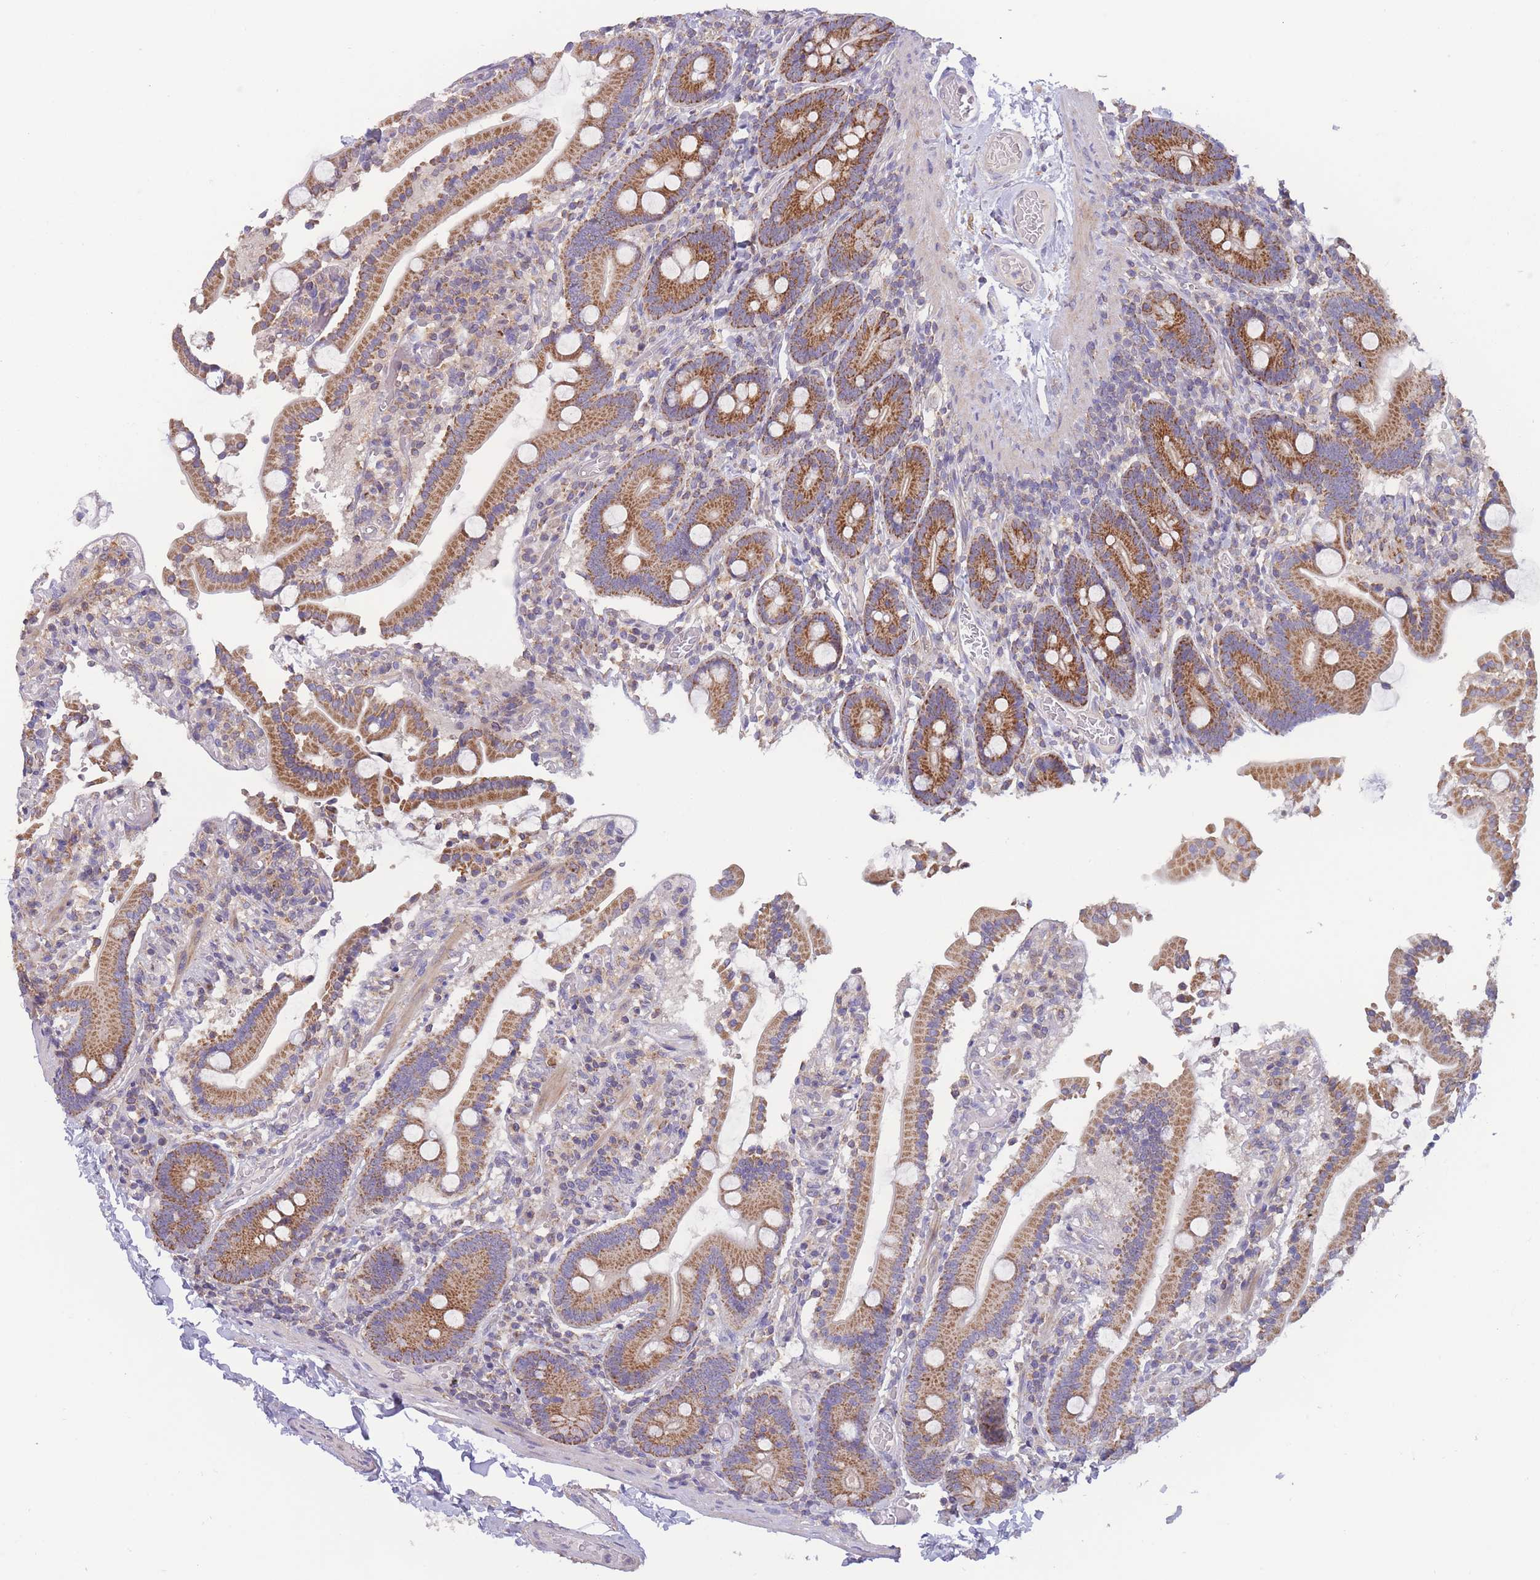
{"staining": {"intensity": "strong", "quantity": ">75%", "location": "cytoplasmic/membranous"}, "tissue": "duodenum", "cell_type": "Glandular cells", "image_type": "normal", "snomed": [{"axis": "morphology", "description": "Normal tissue, NOS"}, {"axis": "topography", "description": "Duodenum"}], "caption": "Immunohistochemical staining of benign human duodenum shows strong cytoplasmic/membranous protein expression in approximately >75% of glandular cells. Using DAB (3,3'-diaminobenzidine) (brown) and hematoxylin (blue) stains, captured at high magnification using brightfield microscopy.", "gene": "SLC25A42", "patient": {"sex": "male", "age": 55}}